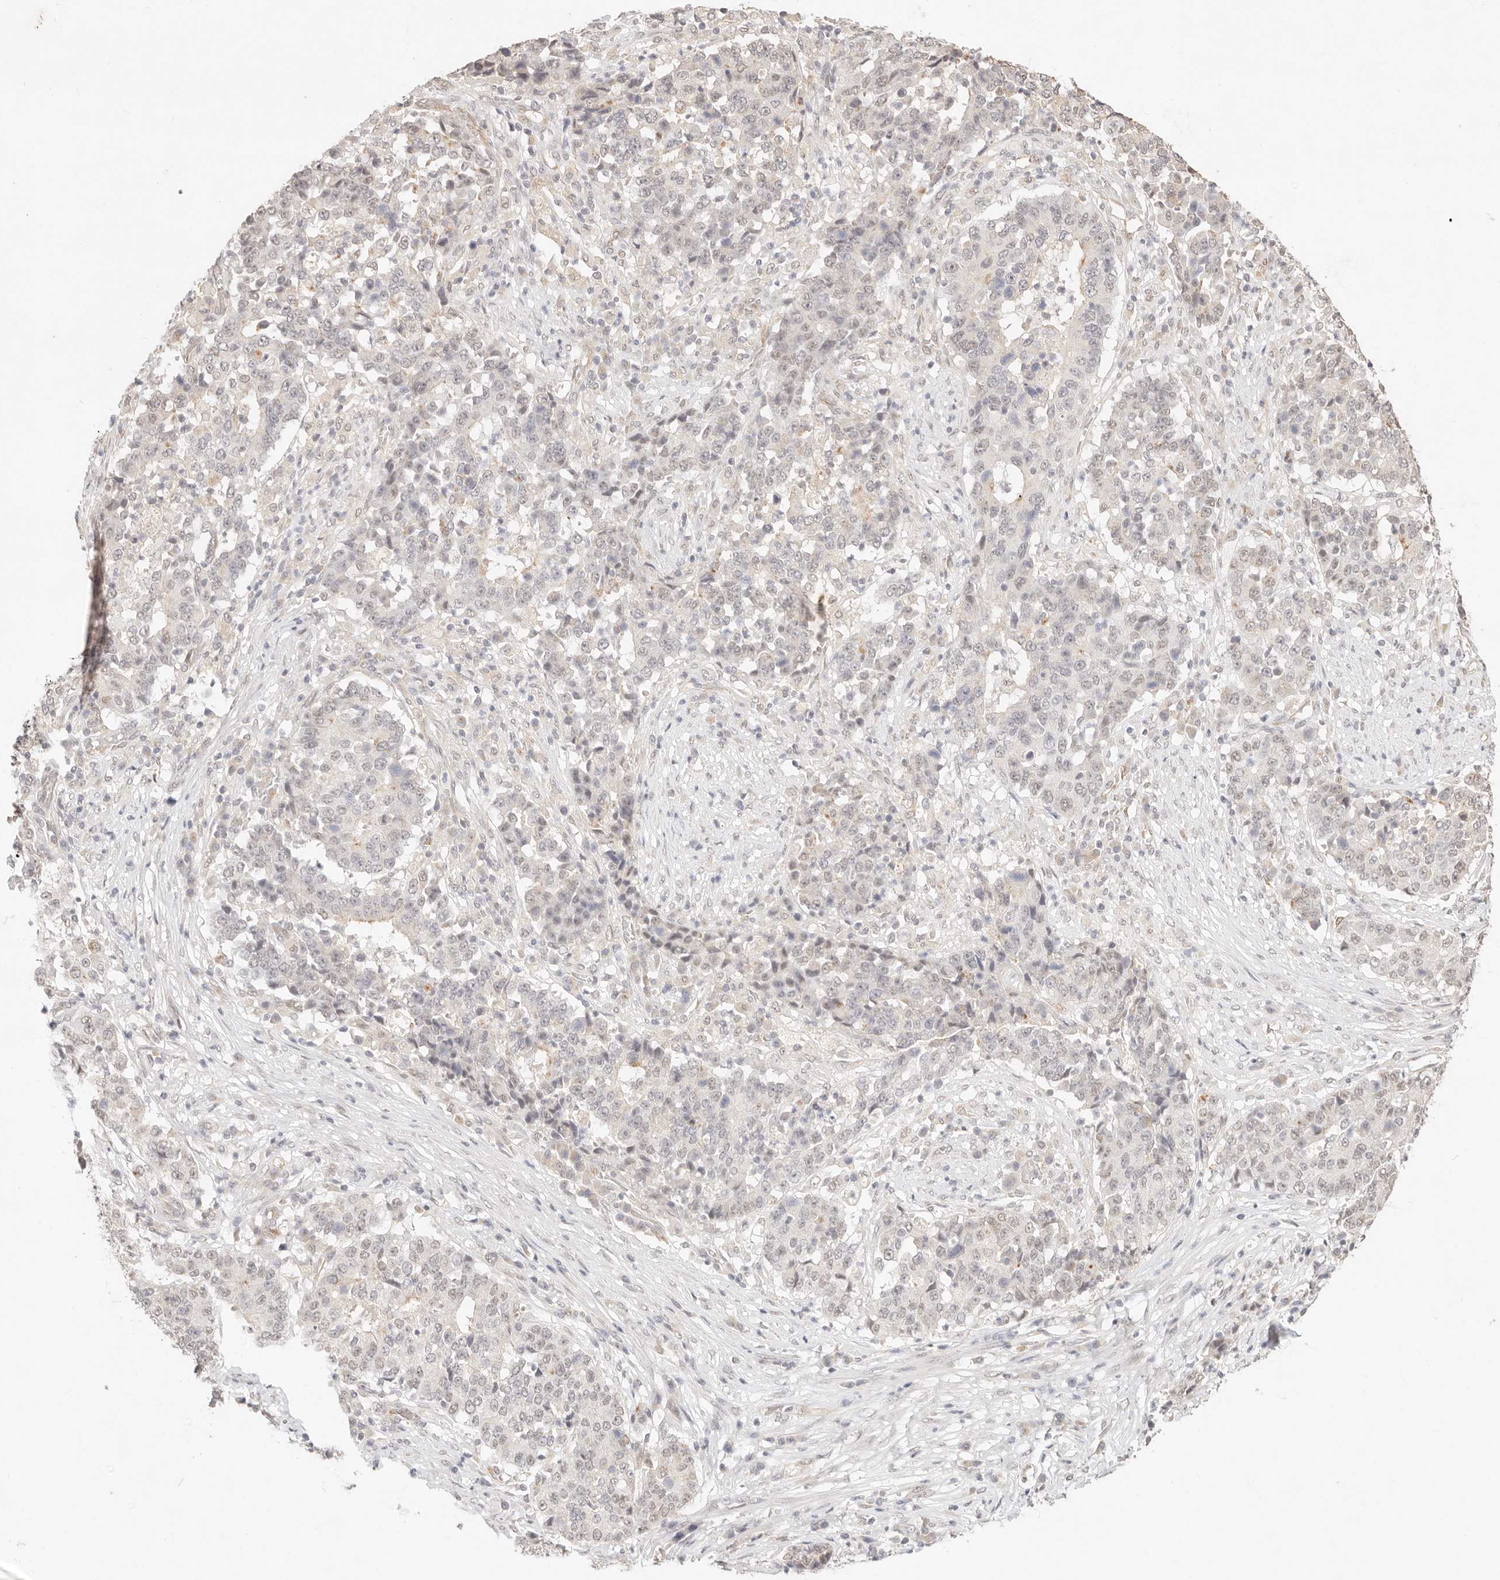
{"staining": {"intensity": "negative", "quantity": "none", "location": "none"}, "tissue": "stomach cancer", "cell_type": "Tumor cells", "image_type": "cancer", "snomed": [{"axis": "morphology", "description": "Adenocarcinoma, NOS"}, {"axis": "topography", "description": "Stomach"}], "caption": "Immunohistochemistry (IHC) micrograph of neoplastic tissue: adenocarcinoma (stomach) stained with DAB (3,3'-diaminobenzidine) displays no significant protein staining in tumor cells.", "gene": "GPR156", "patient": {"sex": "male", "age": 59}}